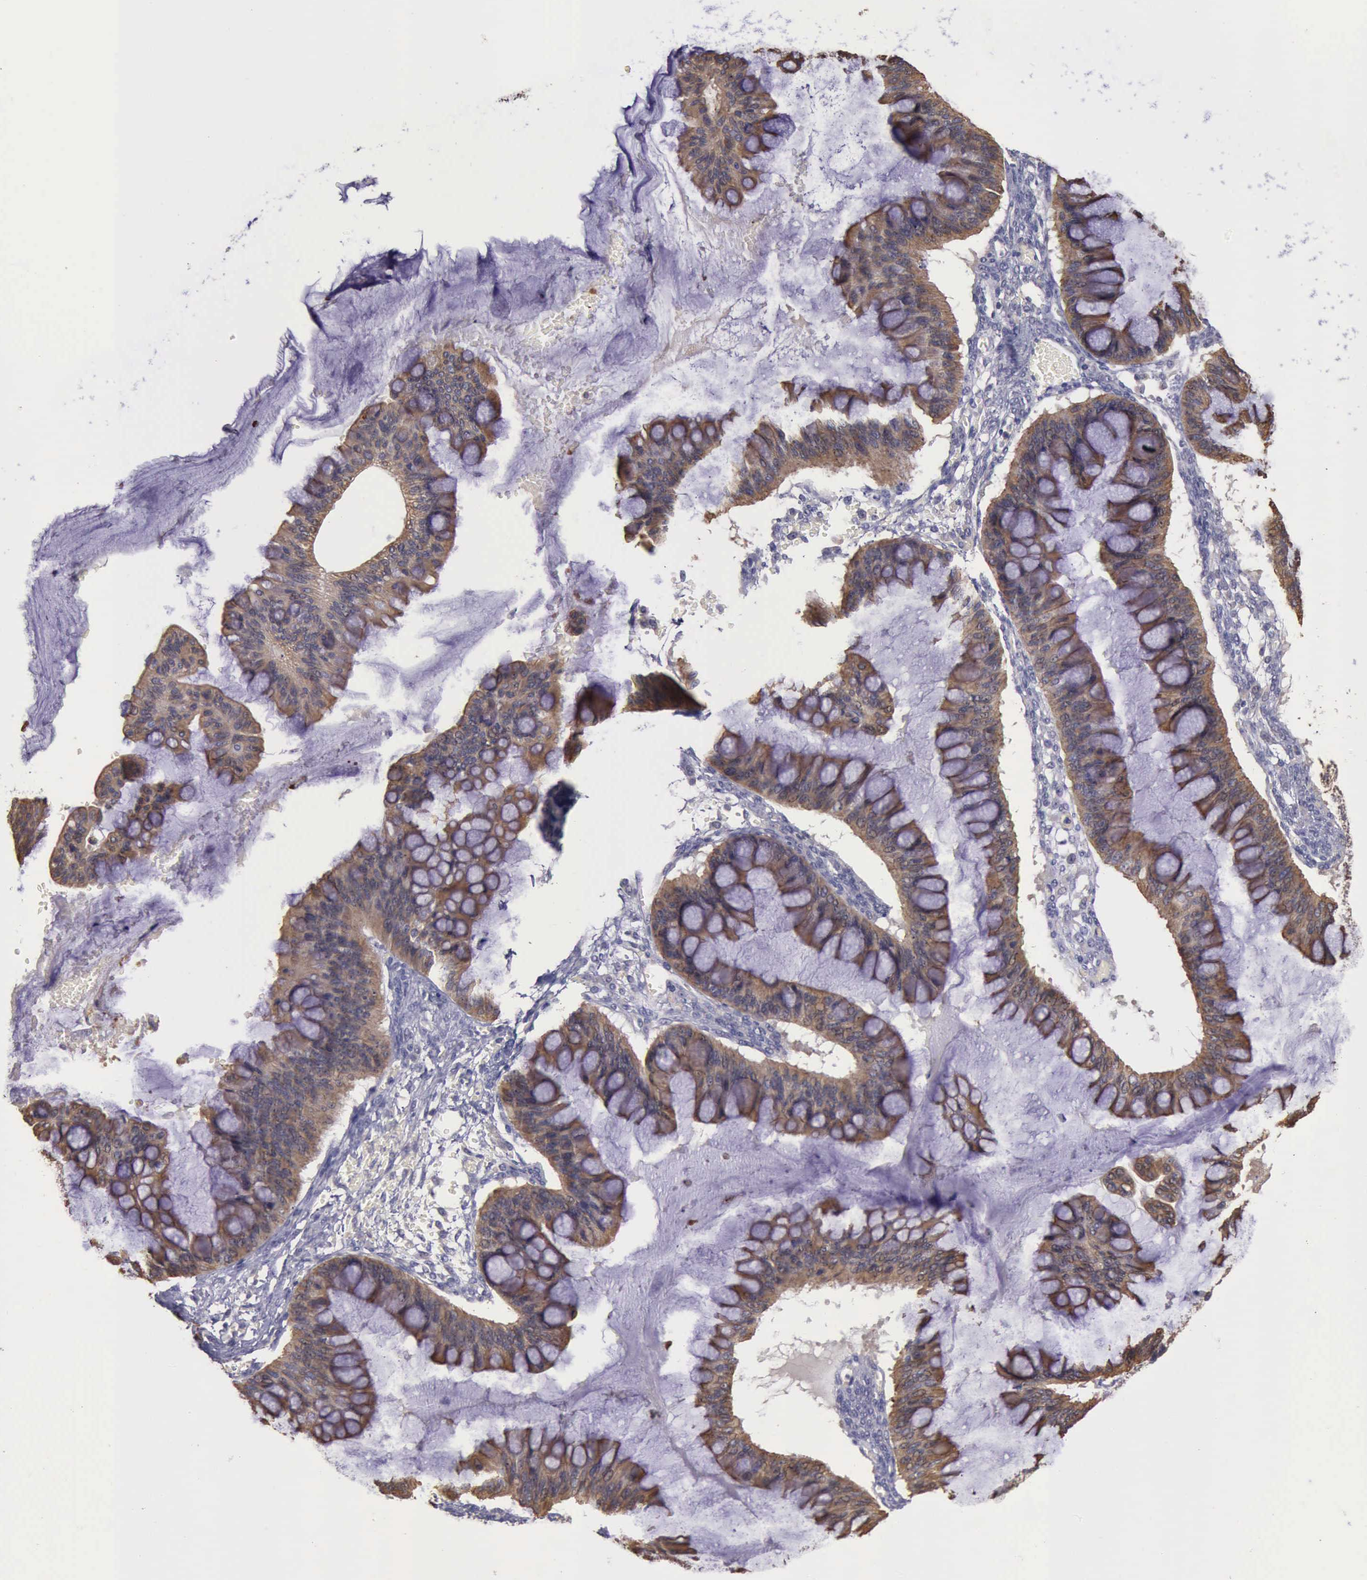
{"staining": {"intensity": "weak", "quantity": ">75%", "location": "cytoplasmic/membranous"}, "tissue": "ovarian cancer", "cell_type": "Tumor cells", "image_type": "cancer", "snomed": [{"axis": "morphology", "description": "Cystadenocarcinoma, mucinous, NOS"}, {"axis": "topography", "description": "Ovary"}], "caption": "The immunohistochemical stain shows weak cytoplasmic/membranous staining in tumor cells of mucinous cystadenocarcinoma (ovarian) tissue.", "gene": "RAB39B", "patient": {"sex": "female", "age": 73}}